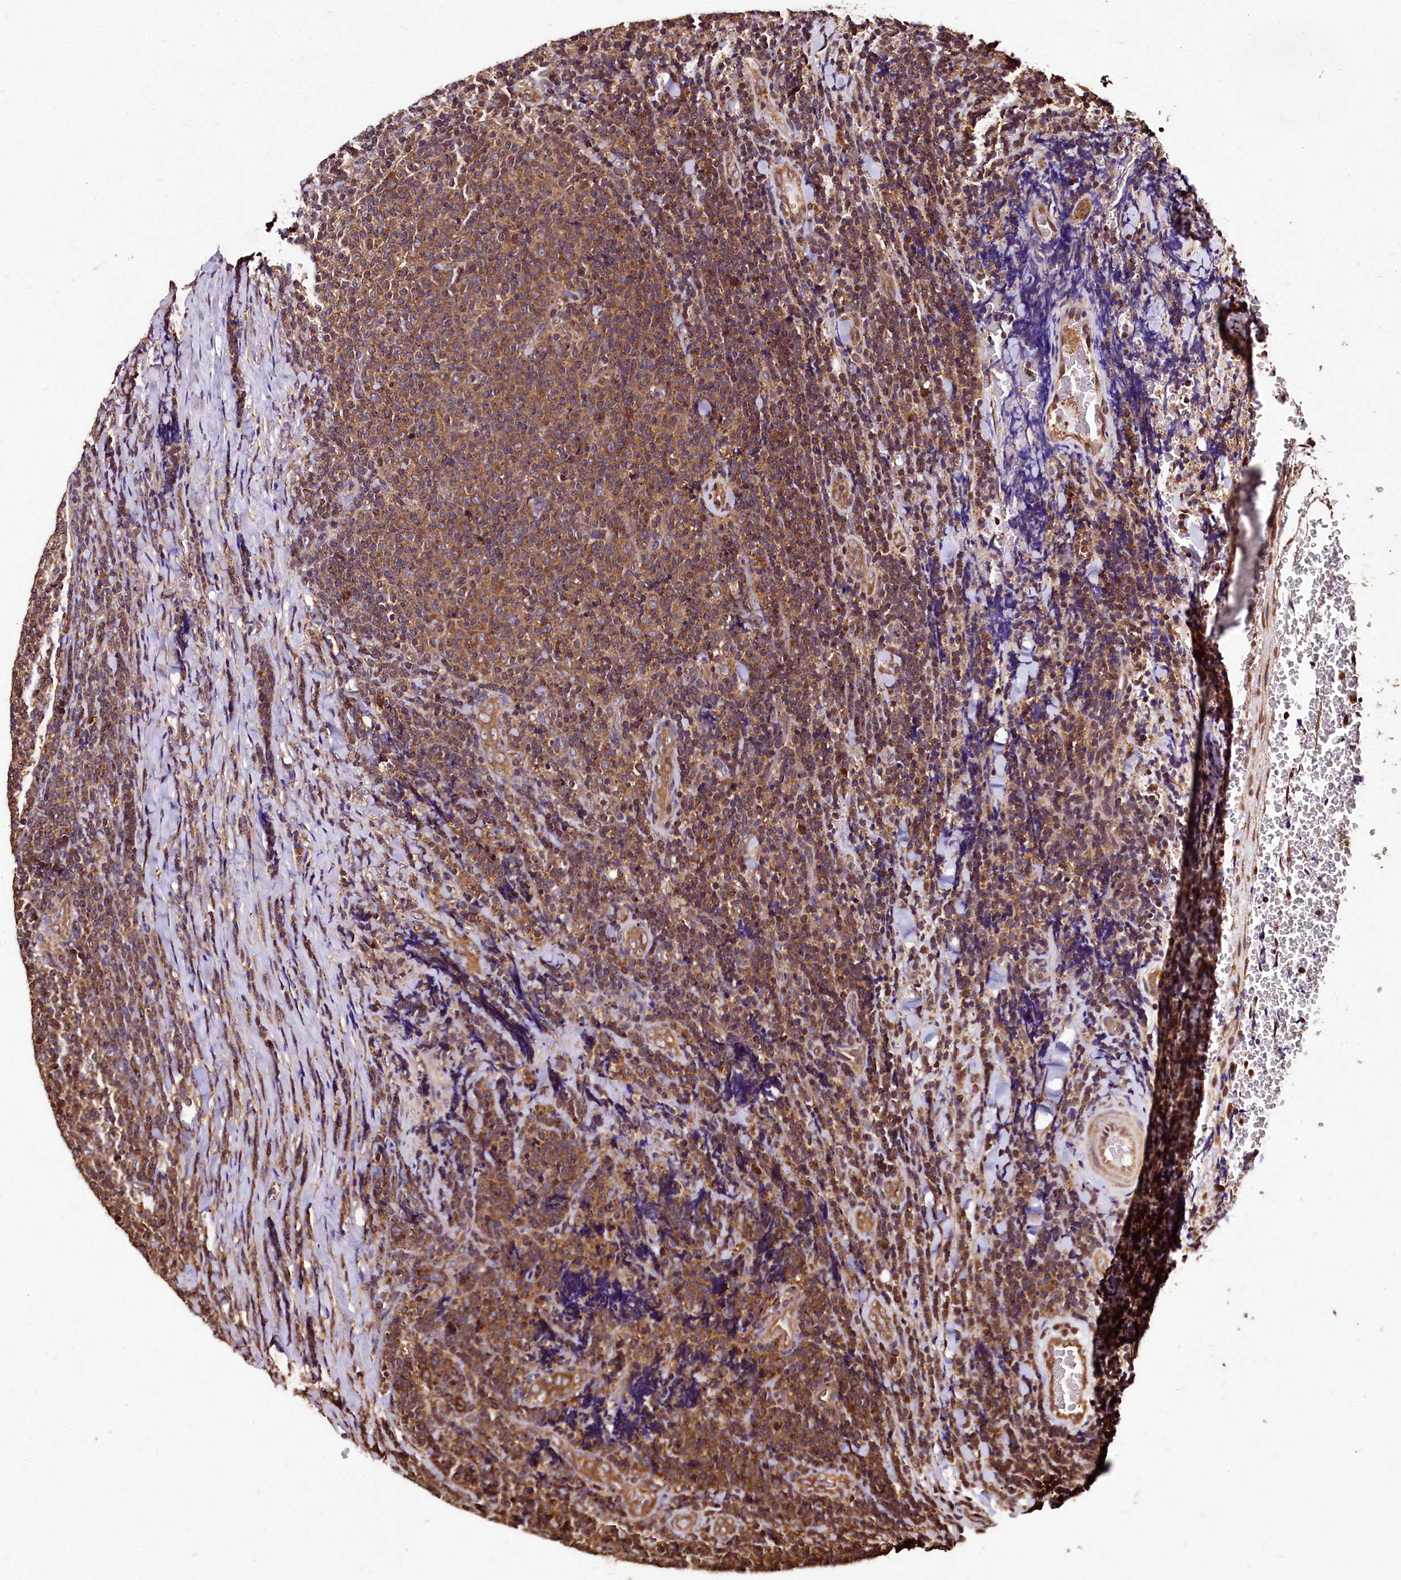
{"staining": {"intensity": "moderate", "quantity": ">75%", "location": "cytoplasmic/membranous"}, "tissue": "lymphoma", "cell_type": "Tumor cells", "image_type": "cancer", "snomed": [{"axis": "morphology", "description": "Malignant lymphoma, non-Hodgkin's type, Low grade"}, {"axis": "topography", "description": "Lymph node"}], "caption": "Human lymphoma stained with a brown dye displays moderate cytoplasmic/membranous positive positivity in about >75% of tumor cells.", "gene": "LRSAM1", "patient": {"sex": "male", "age": 66}}